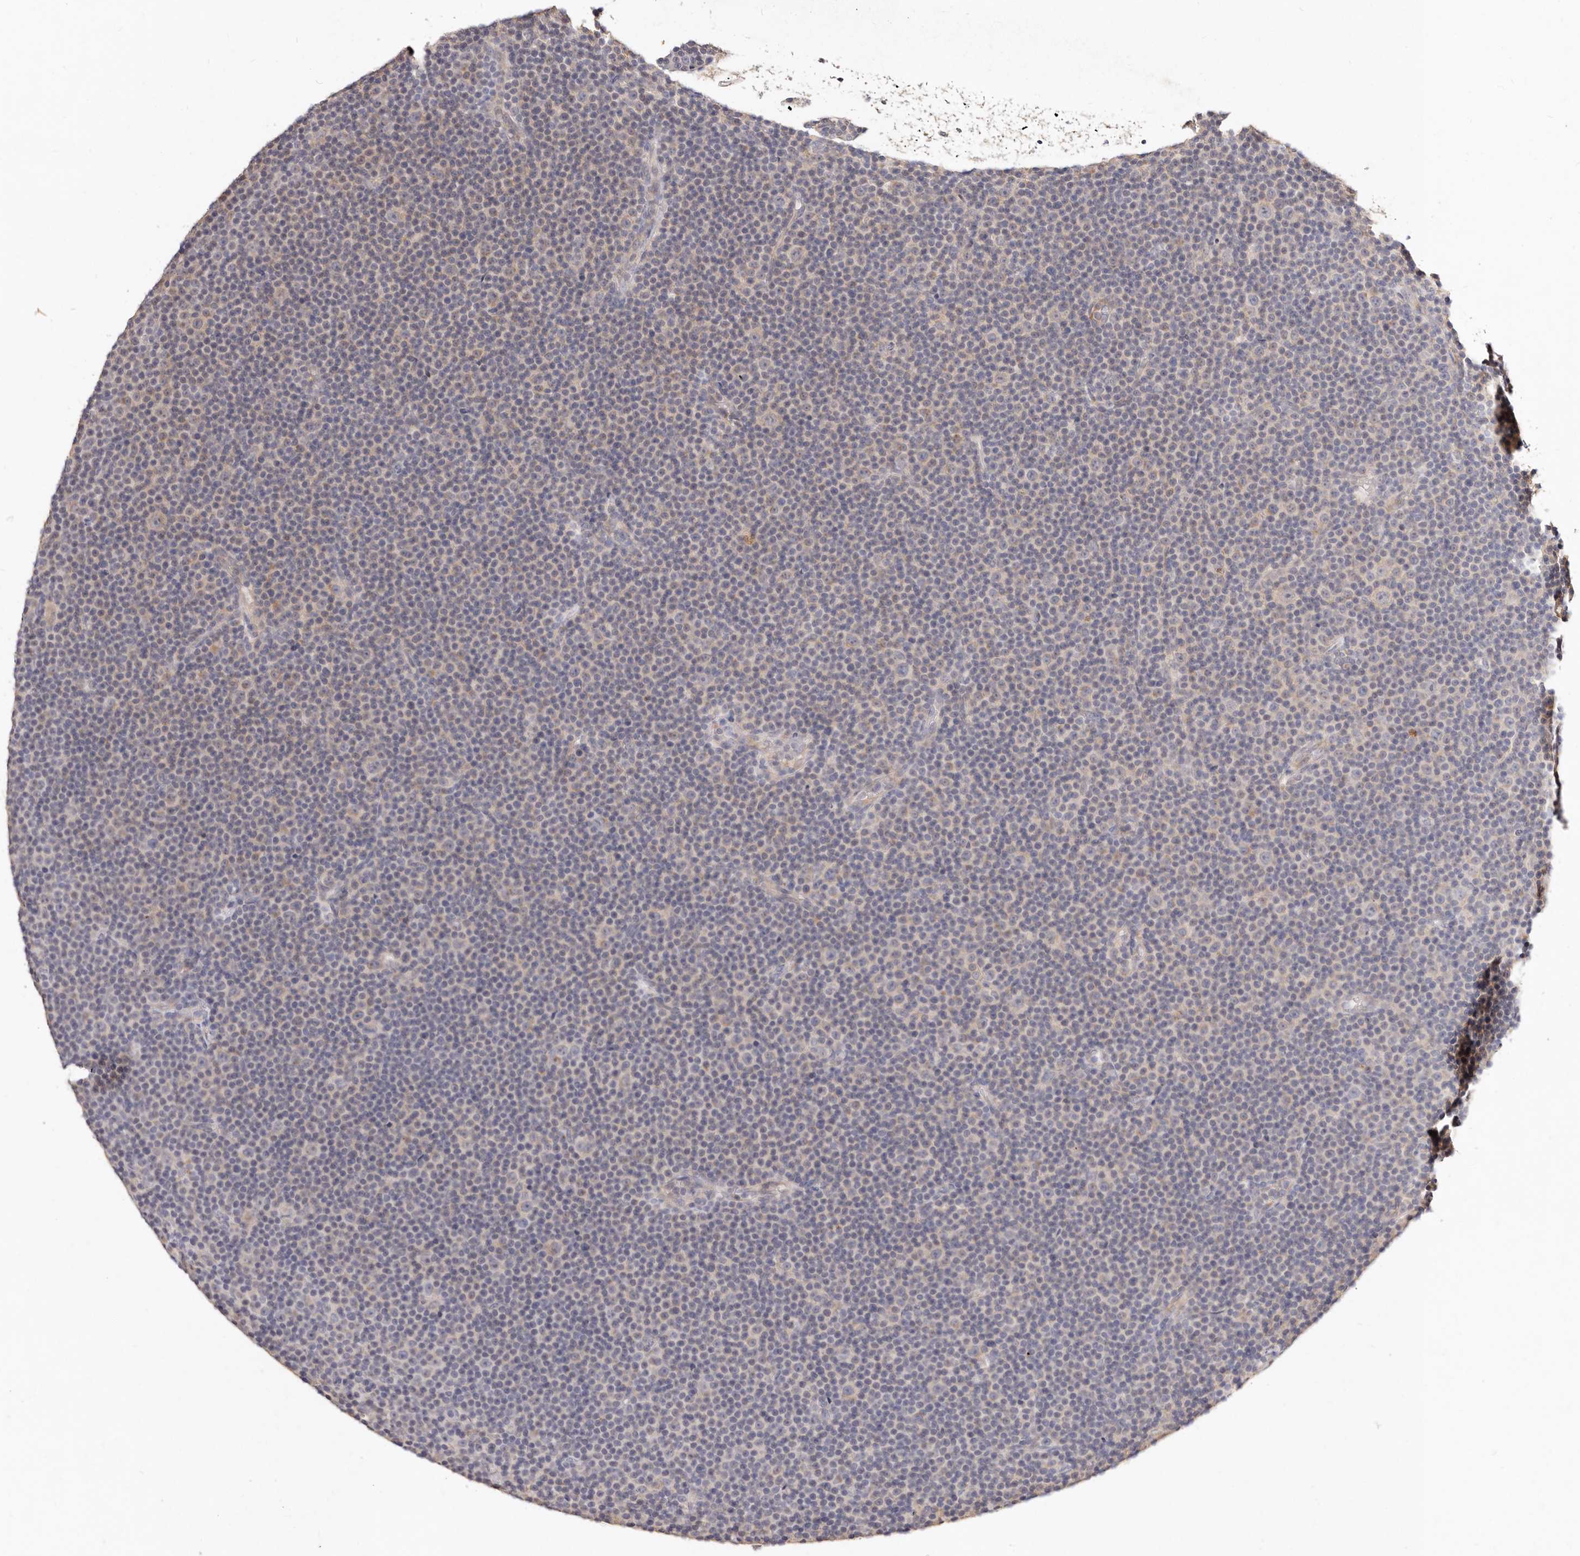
{"staining": {"intensity": "negative", "quantity": "none", "location": "none"}, "tissue": "lymphoma", "cell_type": "Tumor cells", "image_type": "cancer", "snomed": [{"axis": "morphology", "description": "Malignant lymphoma, non-Hodgkin's type, Low grade"}, {"axis": "topography", "description": "Lymph node"}], "caption": "This is an IHC micrograph of malignant lymphoma, non-Hodgkin's type (low-grade). There is no positivity in tumor cells.", "gene": "VIPAS39", "patient": {"sex": "female", "age": 67}}